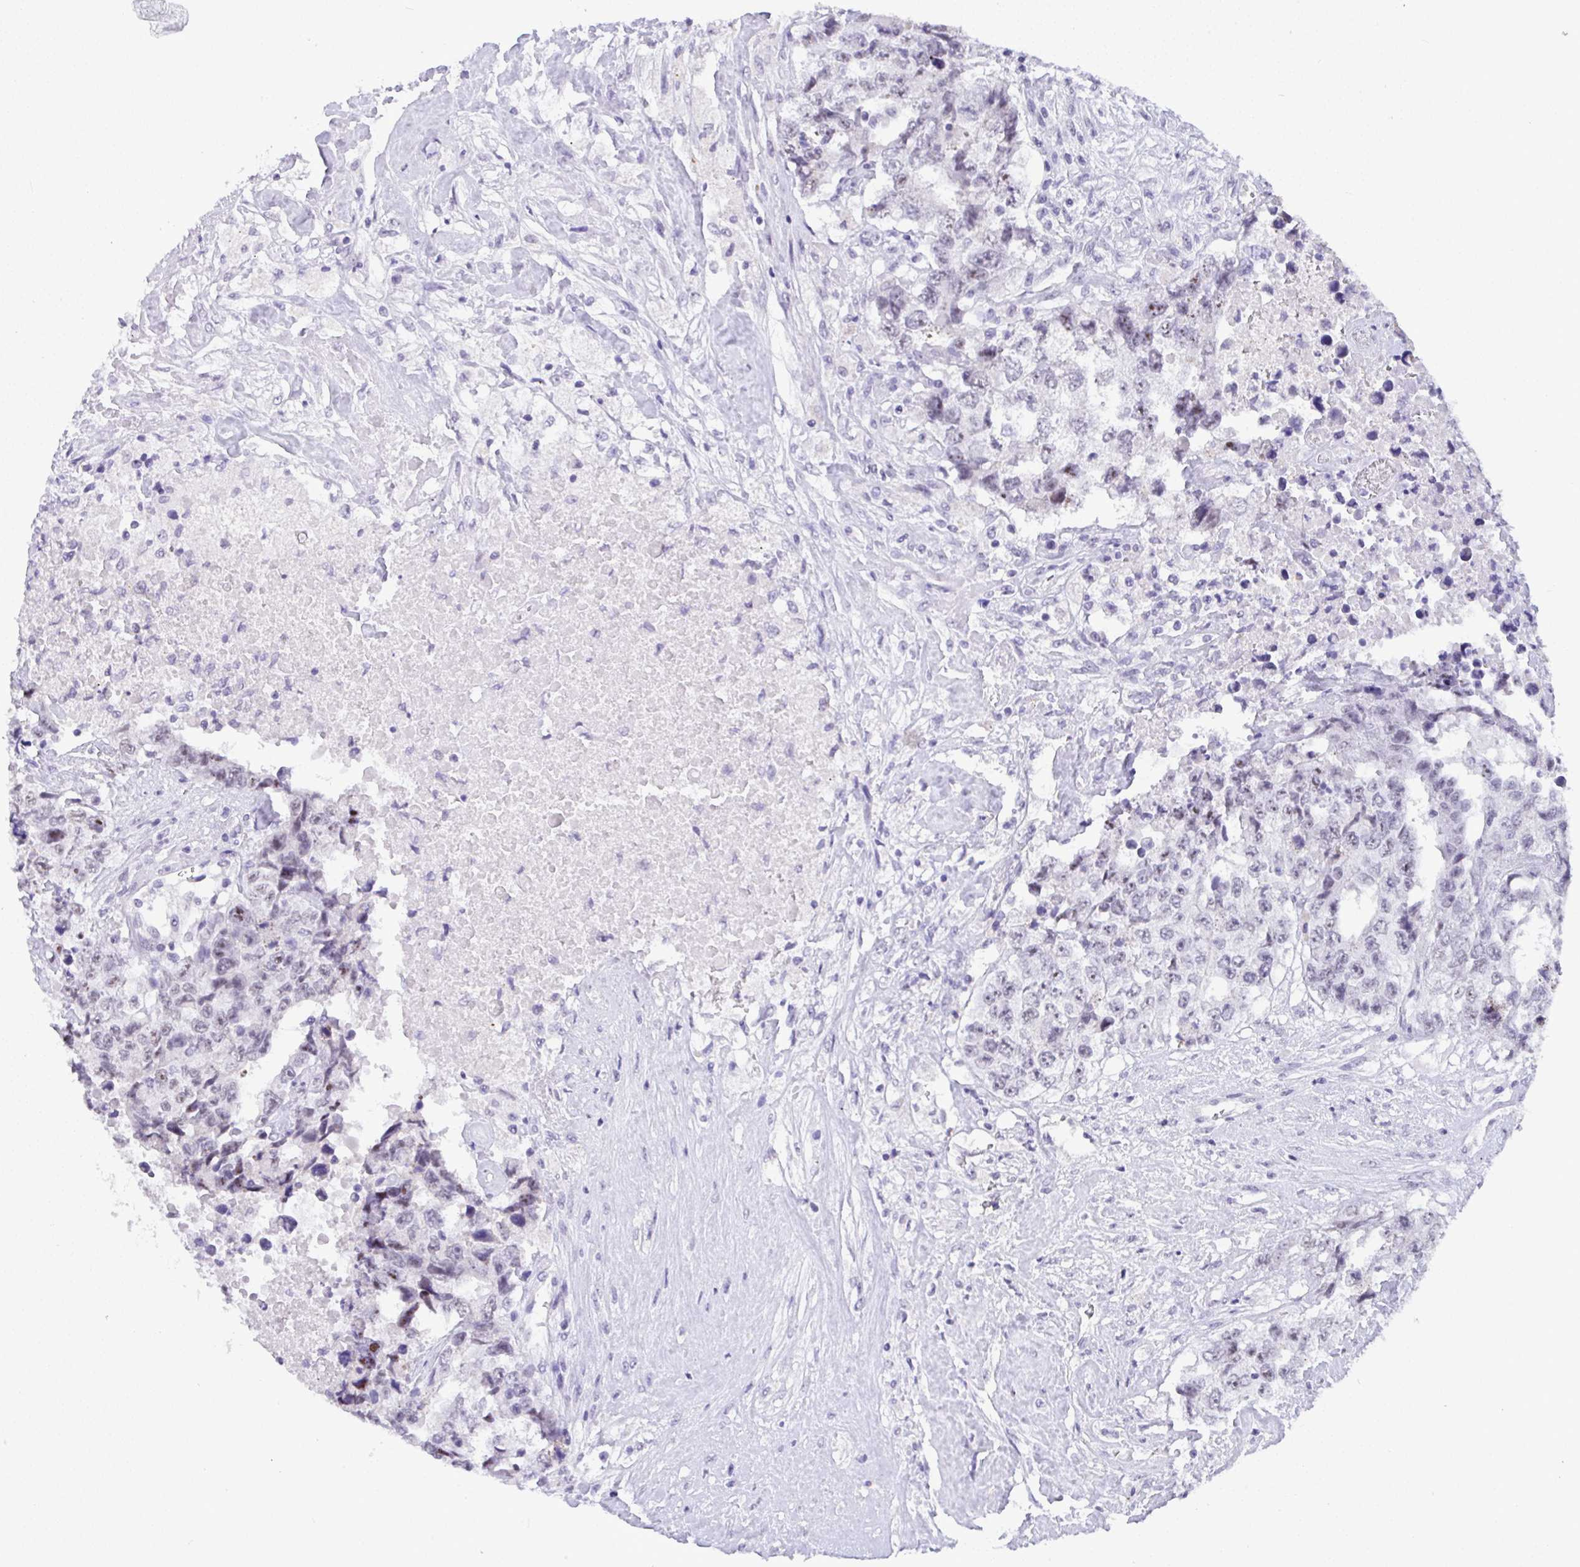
{"staining": {"intensity": "negative", "quantity": "none", "location": "none"}, "tissue": "testis cancer", "cell_type": "Tumor cells", "image_type": "cancer", "snomed": [{"axis": "morphology", "description": "Carcinoma, Embryonal, NOS"}, {"axis": "topography", "description": "Testis"}], "caption": "DAB immunohistochemical staining of human testis embryonal carcinoma reveals no significant positivity in tumor cells. Nuclei are stained in blue.", "gene": "YBX2", "patient": {"sex": "male", "age": 24}}